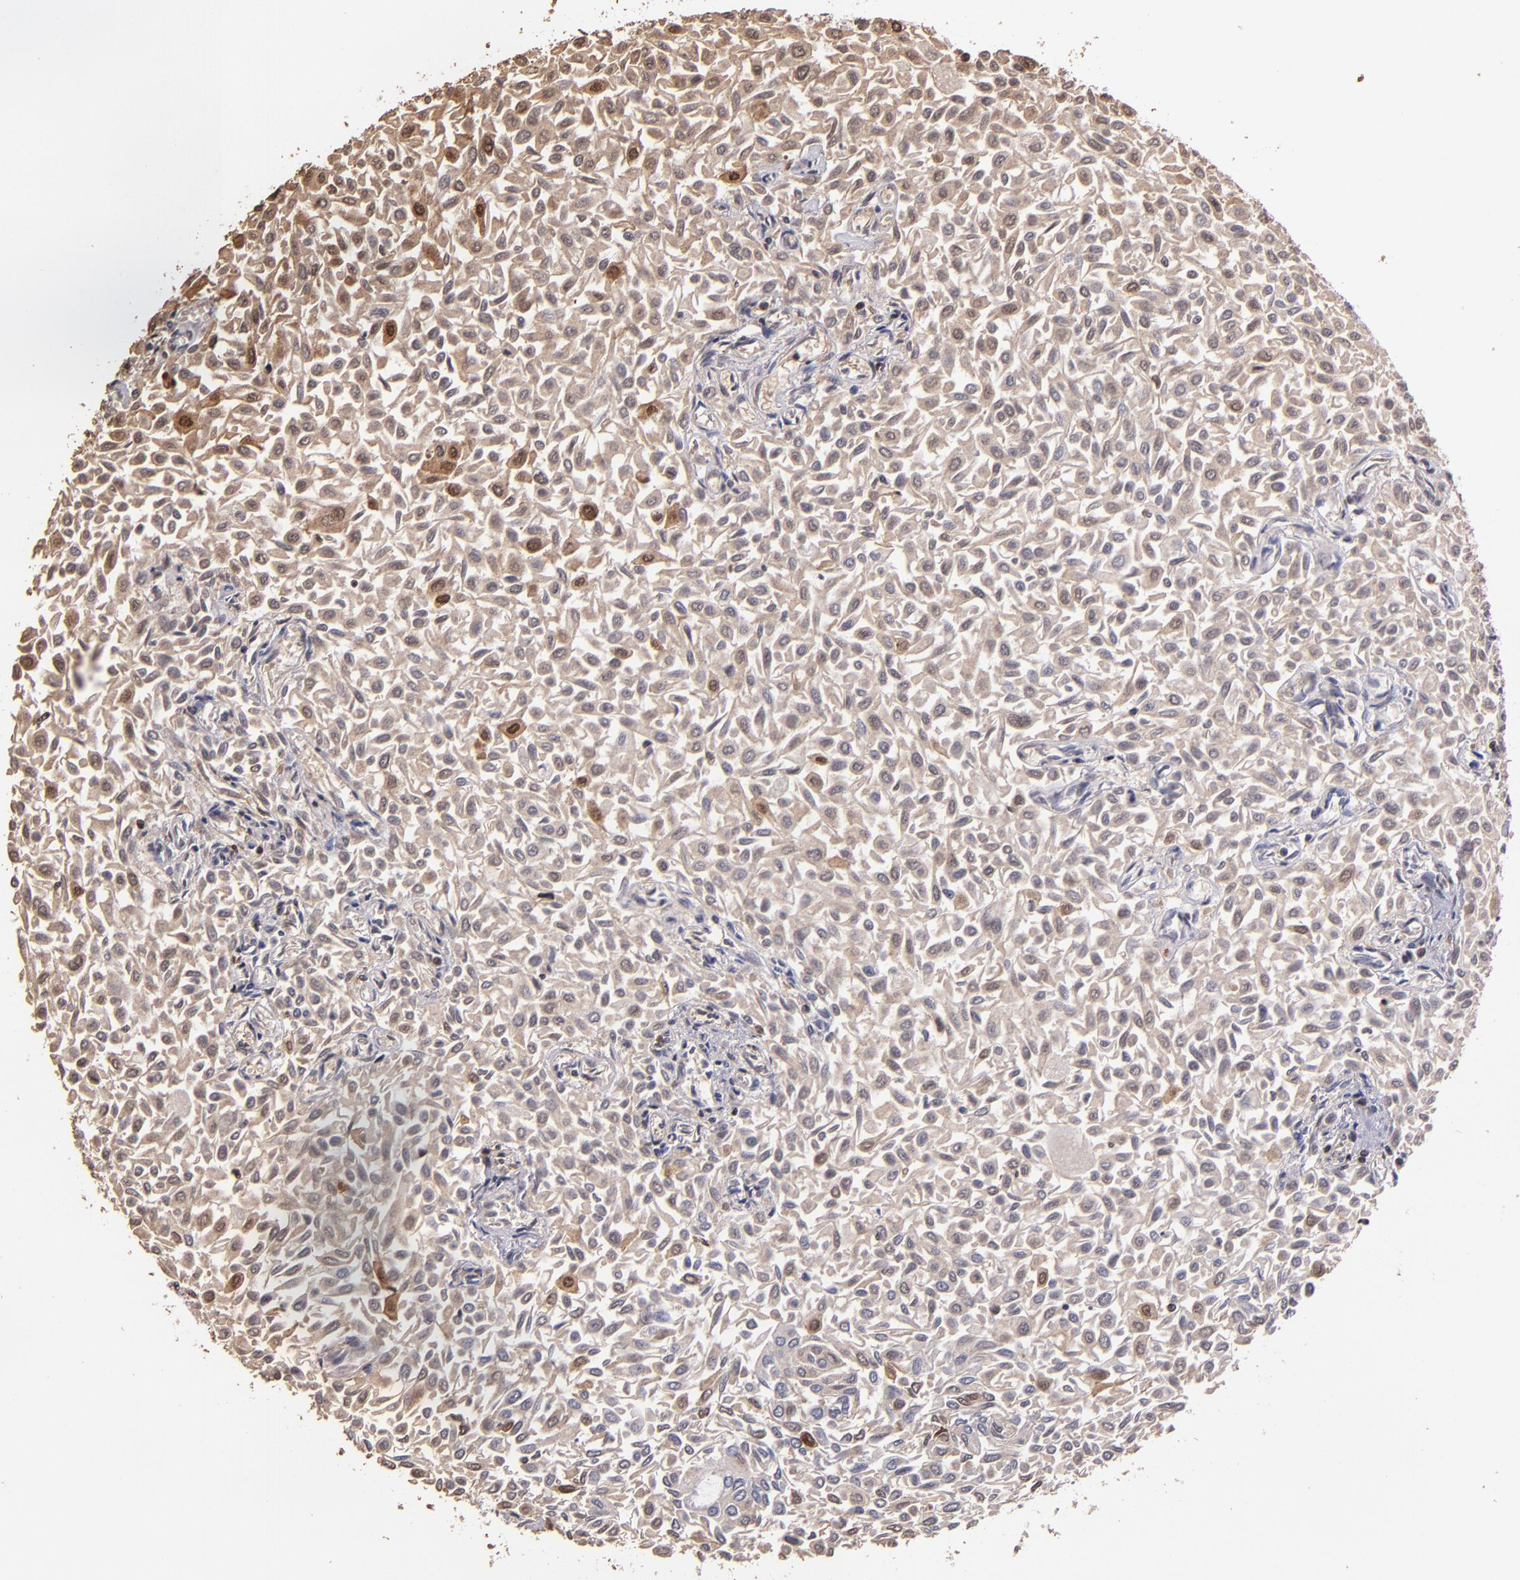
{"staining": {"intensity": "weak", "quantity": "25%-75%", "location": "cytoplasmic/membranous,nuclear"}, "tissue": "urothelial cancer", "cell_type": "Tumor cells", "image_type": "cancer", "snomed": [{"axis": "morphology", "description": "Urothelial carcinoma, Low grade"}, {"axis": "topography", "description": "Urinary bladder"}], "caption": "This is an image of immunohistochemistry (IHC) staining of low-grade urothelial carcinoma, which shows weak expression in the cytoplasmic/membranous and nuclear of tumor cells.", "gene": "S100A4", "patient": {"sex": "male", "age": 64}}